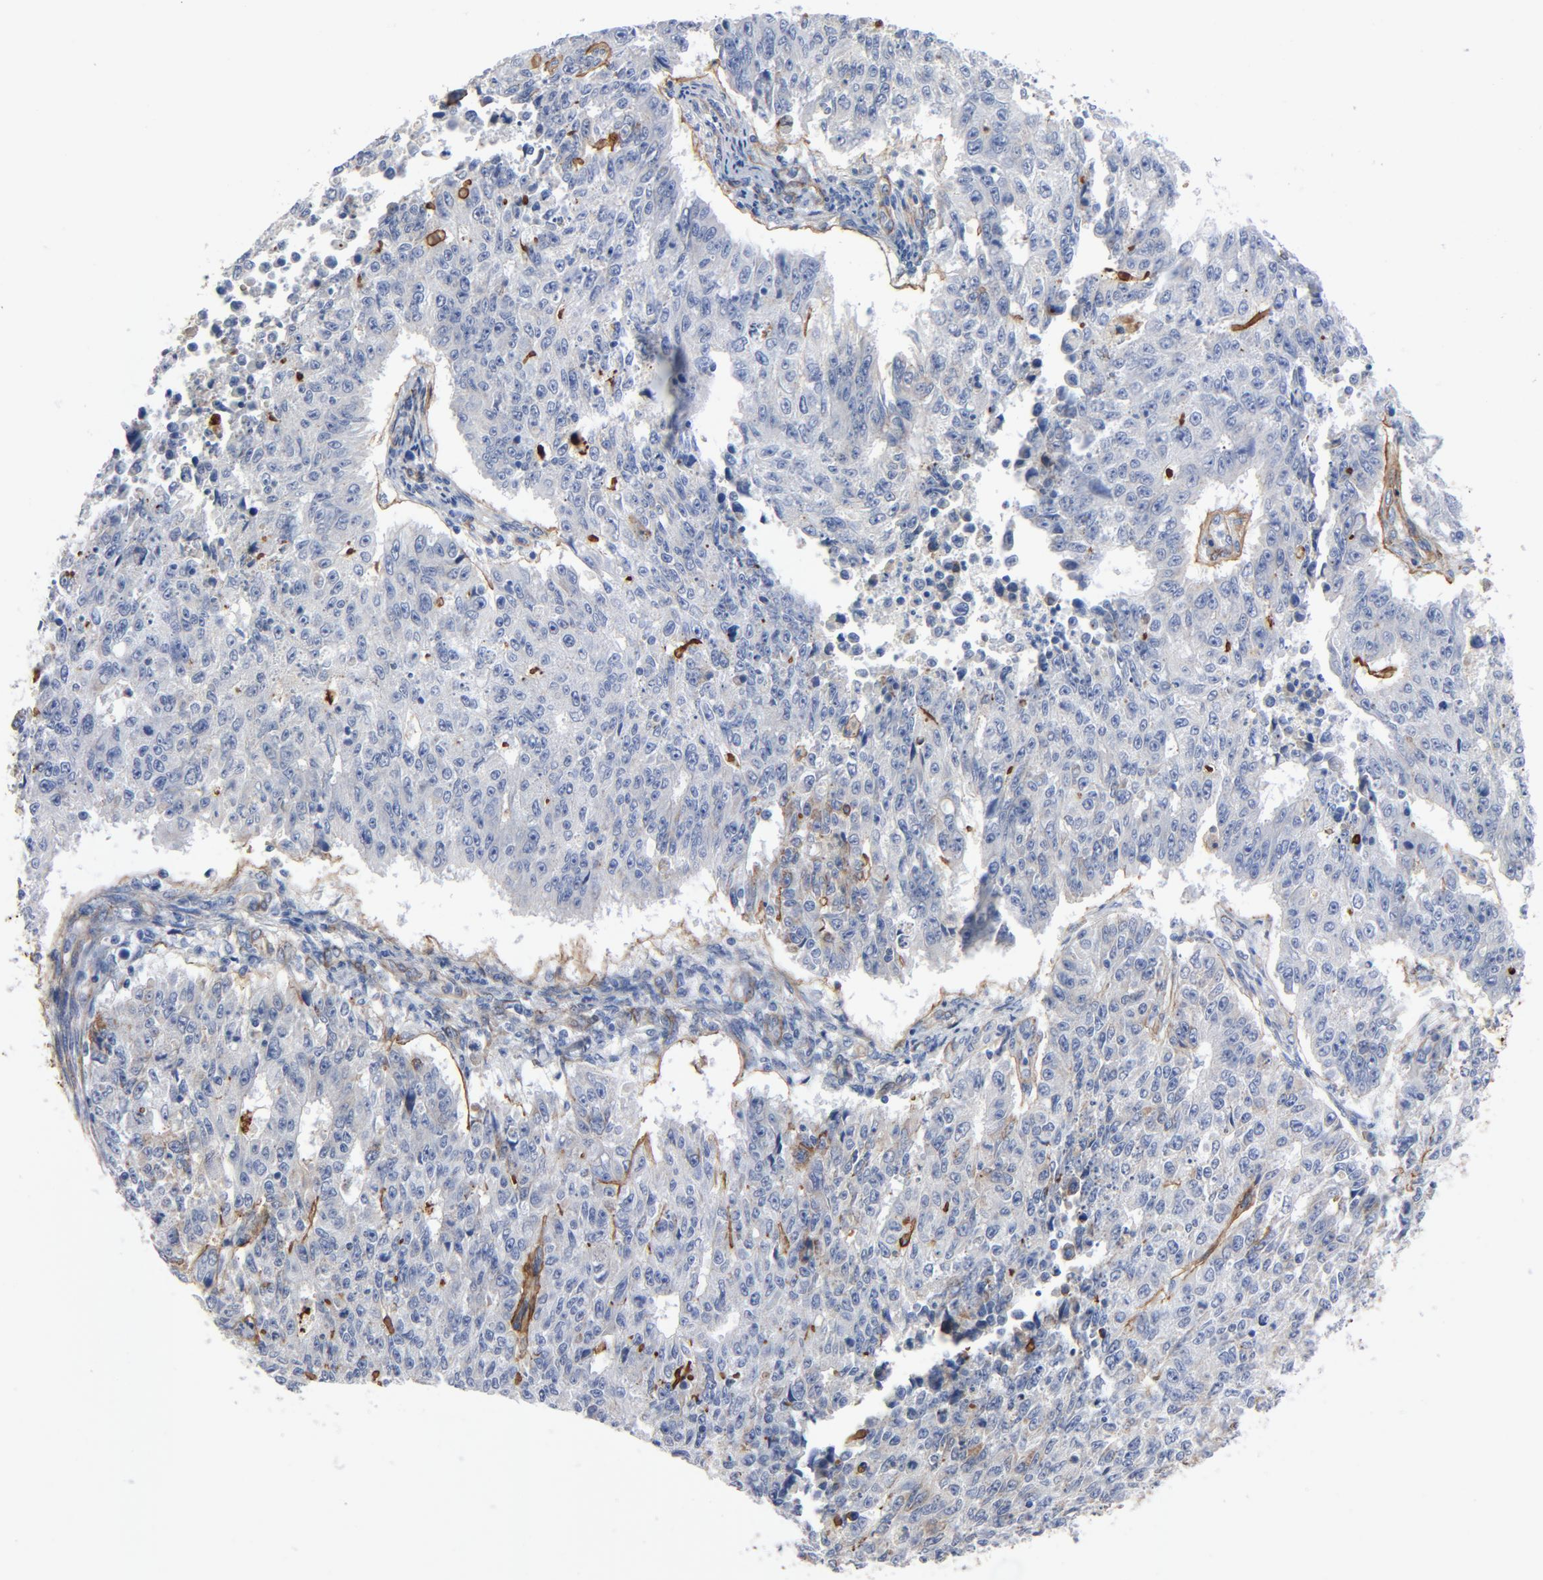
{"staining": {"intensity": "weak", "quantity": "<25%", "location": "cytoplasmic/membranous"}, "tissue": "endometrial cancer", "cell_type": "Tumor cells", "image_type": "cancer", "snomed": [{"axis": "morphology", "description": "Adenocarcinoma, NOS"}, {"axis": "topography", "description": "Endometrium"}], "caption": "Adenocarcinoma (endometrial) was stained to show a protein in brown. There is no significant positivity in tumor cells. (DAB (3,3'-diaminobenzidine) IHC, high magnification).", "gene": "LAMC1", "patient": {"sex": "female", "age": 42}}